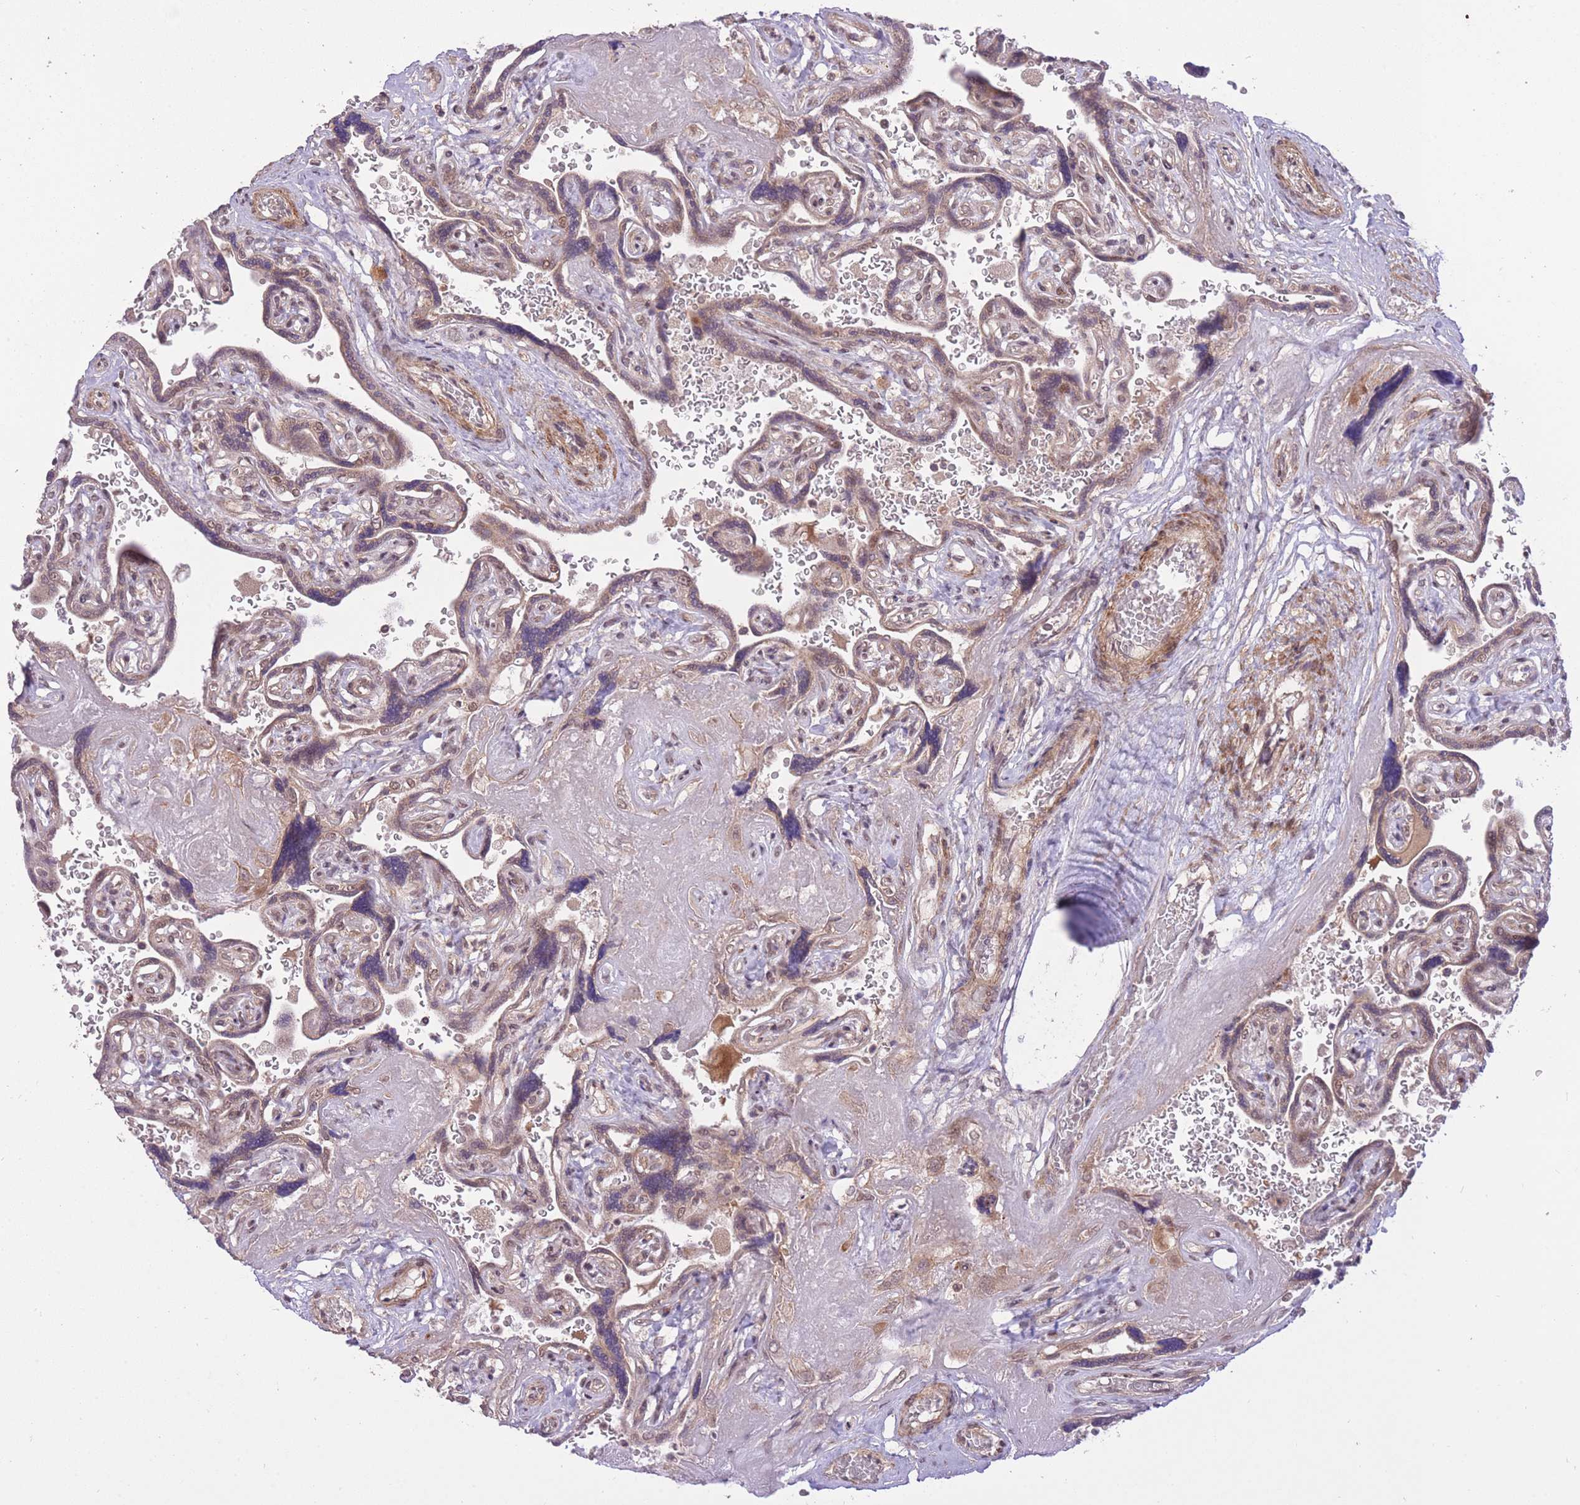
{"staining": {"intensity": "weak", "quantity": ">75%", "location": "cytoplasmic/membranous"}, "tissue": "placenta", "cell_type": "Decidual cells", "image_type": "normal", "snomed": [{"axis": "morphology", "description": "Normal tissue, NOS"}, {"axis": "topography", "description": "Placenta"}], "caption": "Benign placenta exhibits weak cytoplasmic/membranous staining in approximately >75% of decidual cells, visualized by immunohistochemistry.", "gene": "ELOA2", "patient": {"sex": "female", "age": 32}}